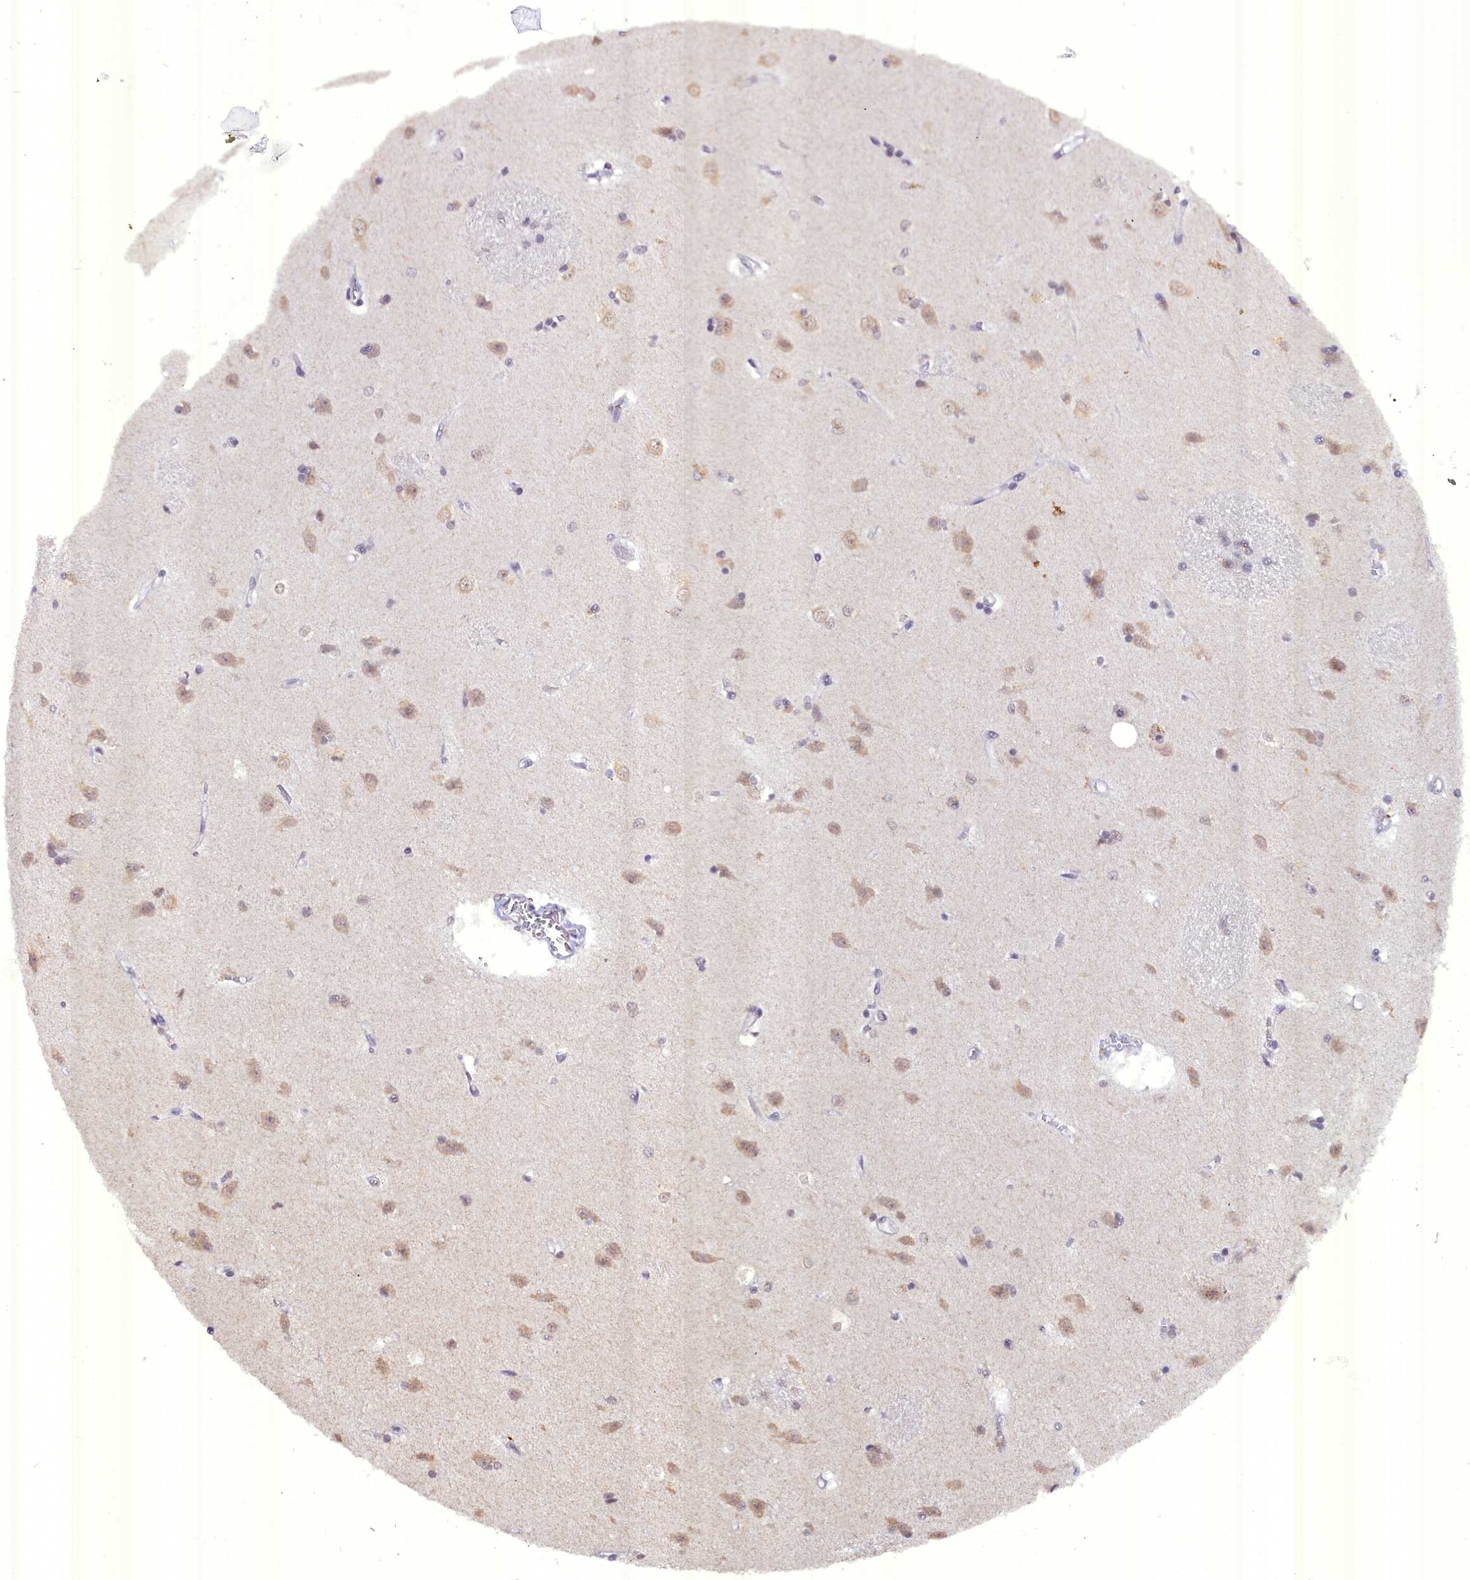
{"staining": {"intensity": "negative", "quantity": "none", "location": "none"}, "tissue": "caudate", "cell_type": "Glial cells", "image_type": "normal", "snomed": [{"axis": "morphology", "description": "Normal tissue, NOS"}, {"axis": "topography", "description": "Lateral ventricle wall"}], "caption": "The IHC micrograph has no significant expression in glial cells of caudate.", "gene": "NCBP1", "patient": {"sex": "male", "age": 37}}